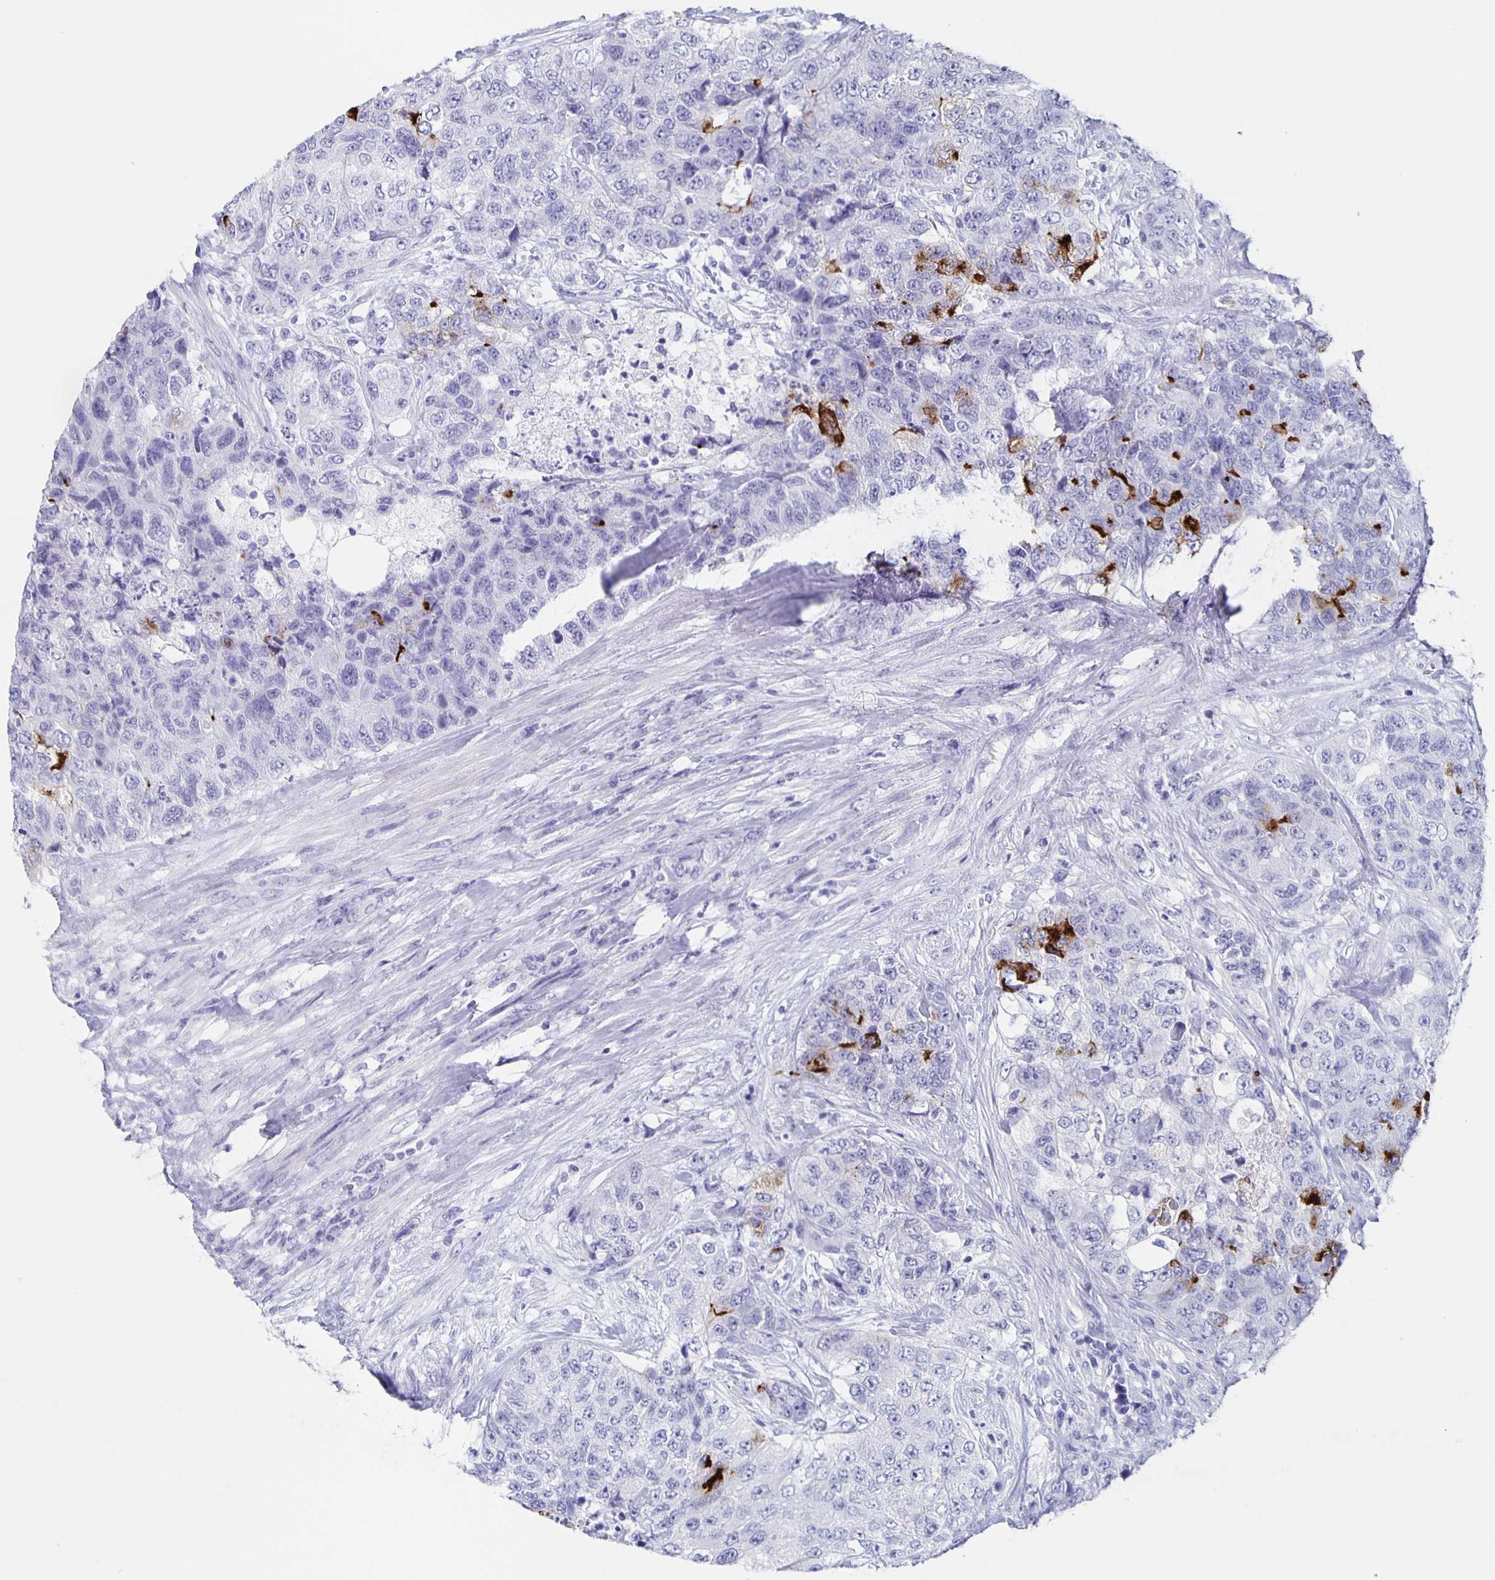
{"staining": {"intensity": "strong", "quantity": "<25%", "location": "cytoplasmic/membranous"}, "tissue": "urothelial cancer", "cell_type": "Tumor cells", "image_type": "cancer", "snomed": [{"axis": "morphology", "description": "Urothelial carcinoma, High grade"}, {"axis": "topography", "description": "Urinary bladder"}], "caption": "There is medium levels of strong cytoplasmic/membranous positivity in tumor cells of urothelial cancer, as demonstrated by immunohistochemical staining (brown color).", "gene": "SLC34A2", "patient": {"sex": "female", "age": 78}}